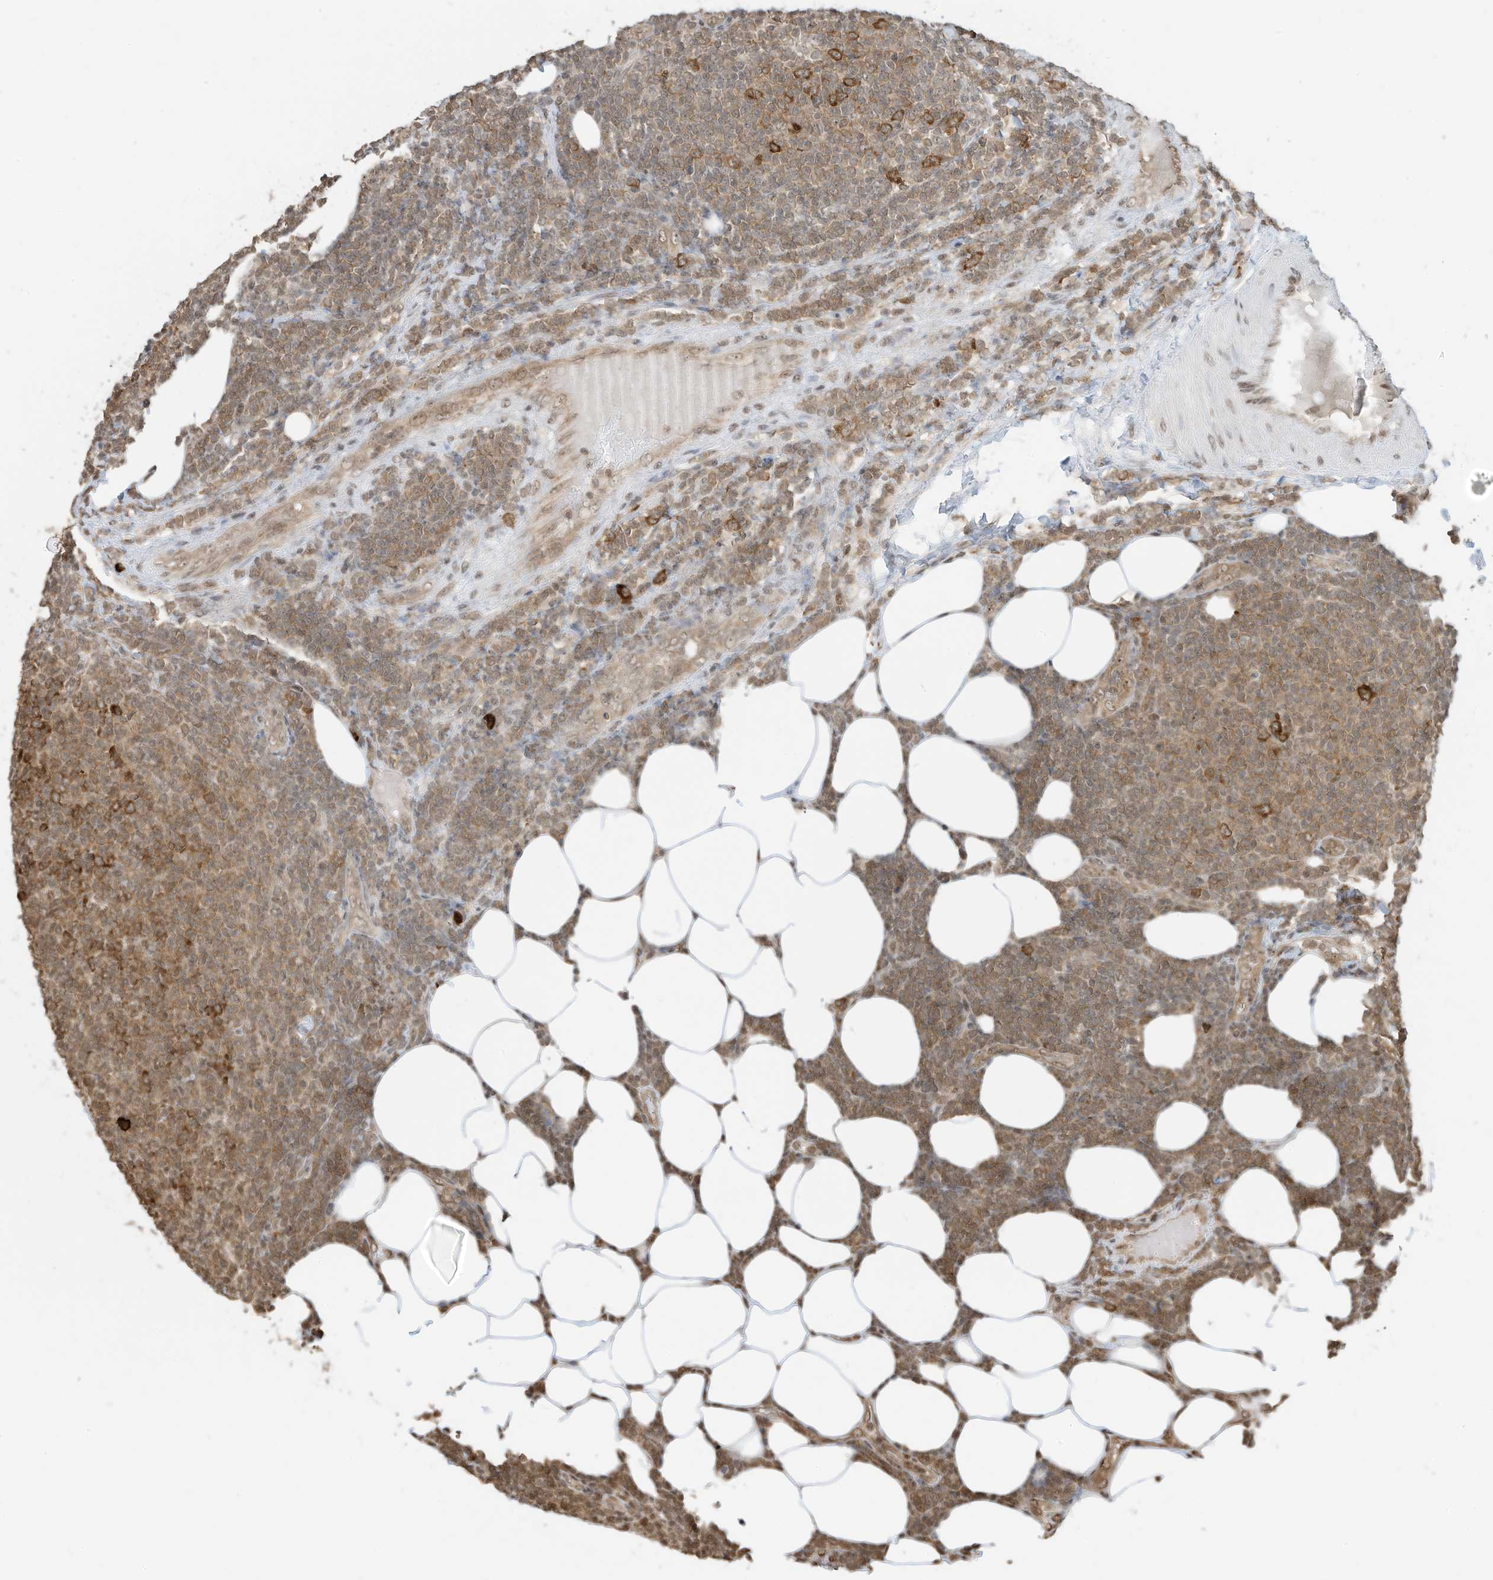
{"staining": {"intensity": "moderate", "quantity": ">75%", "location": "cytoplasmic/membranous"}, "tissue": "lymphoma", "cell_type": "Tumor cells", "image_type": "cancer", "snomed": [{"axis": "morphology", "description": "Malignant lymphoma, non-Hodgkin's type, Low grade"}, {"axis": "topography", "description": "Lymph node"}], "caption": "Brown immunohistochemical staining in human malignant lymphoma, non-Hodgkin's type (low-grade) reveals moderate cytoplasmic/membranous expression in approximately >75% of tumor cells.", "gene": "ZNF195", "patient": {"sex": "male", "age": 66}}